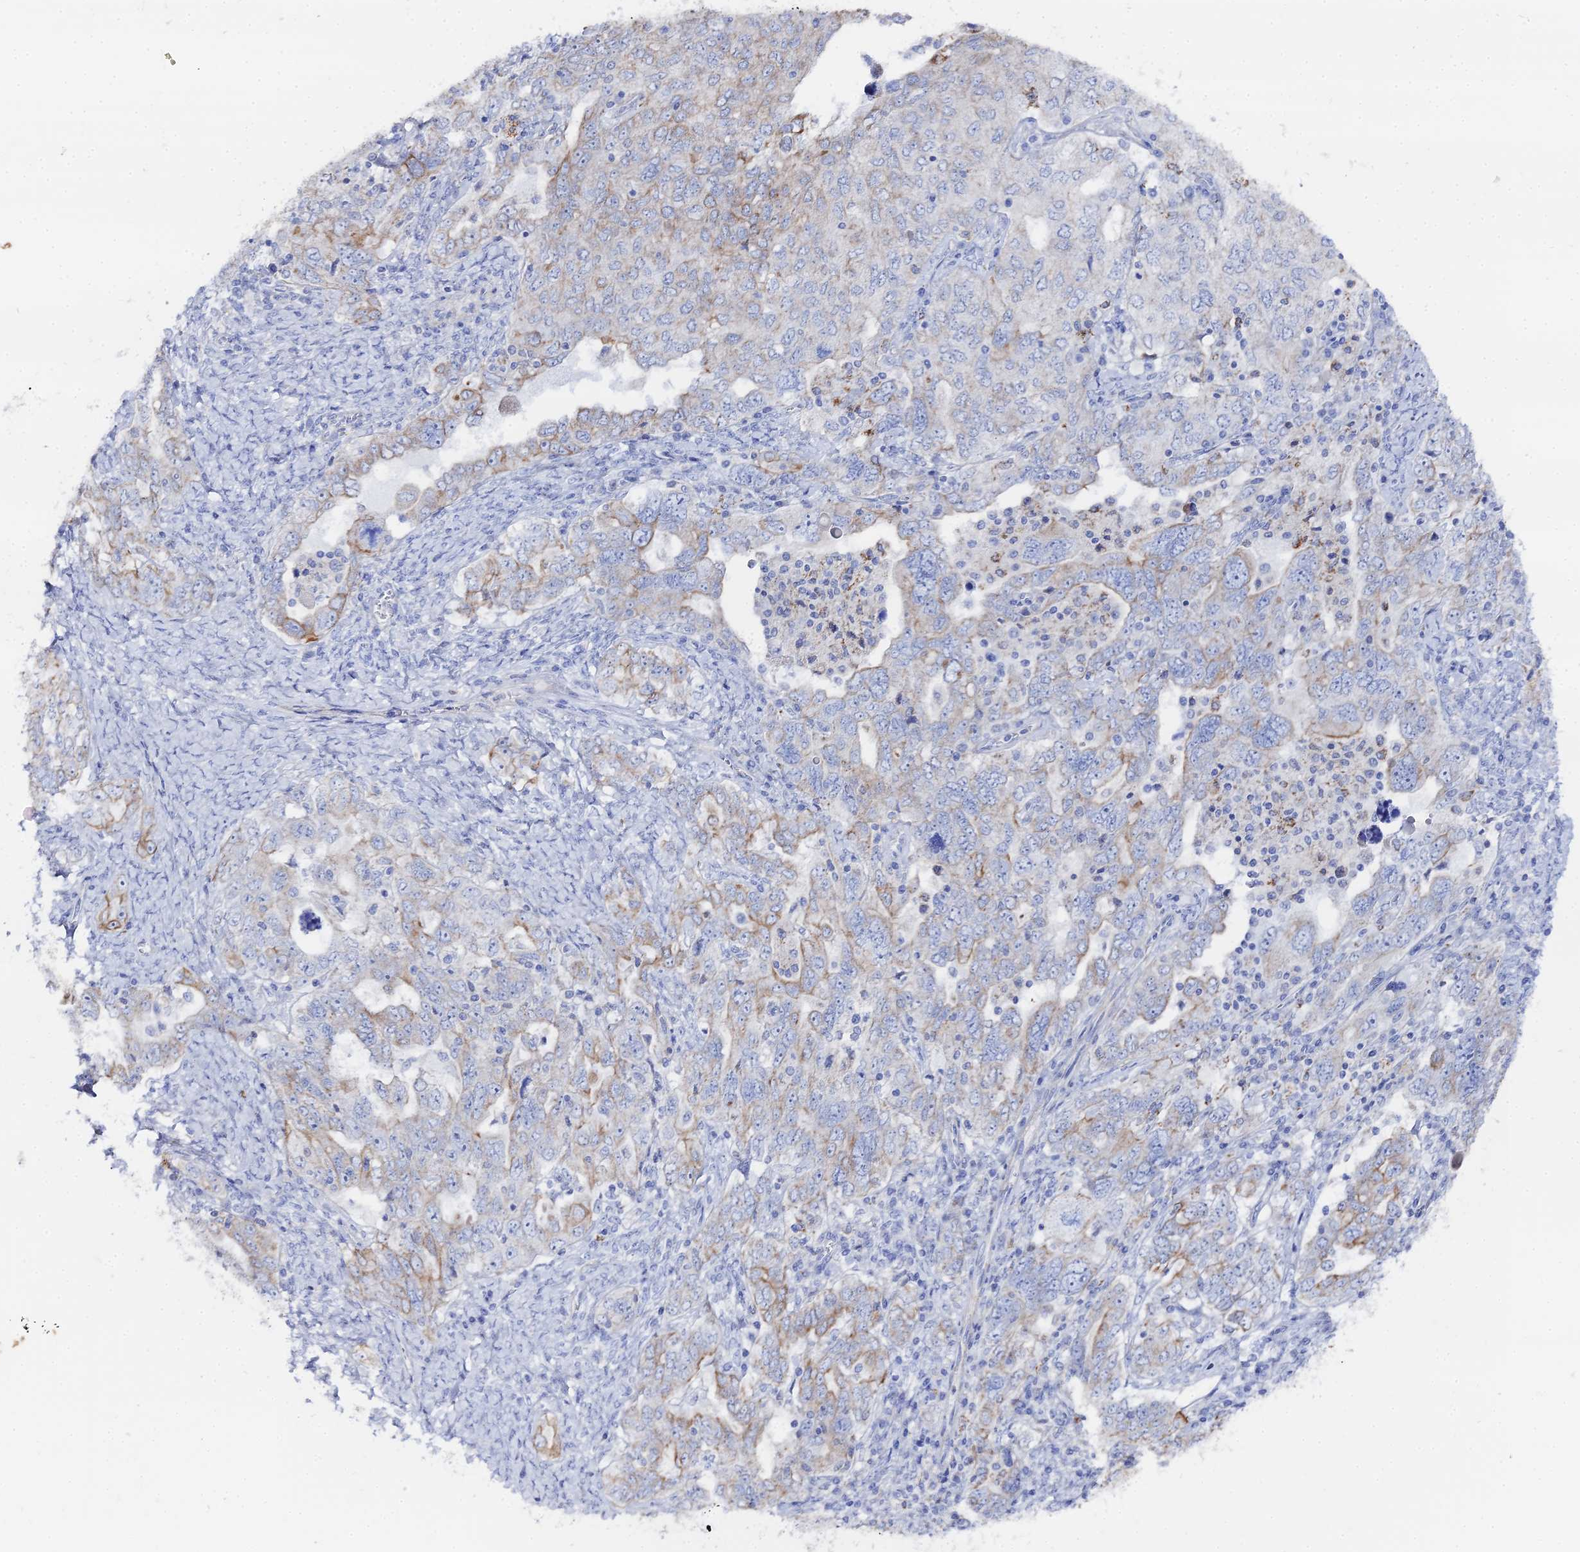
{"staining": {"intensity": "moderate", "quantity": "<25%", "location": "cytoplasmic/membranous"}, "tissue": "ovarian cancer", "cell_type": "Tumor cells", "image_type": "cancer", "snomed": [{"axis": "morphology", "description": "Carcinoma, endometroid"}, {"axis": "topography", "description": "Ovary"}], "caption": "IHC image of human endometroid carcinoma (ovarian) stained for a protein (brown), which reveals low levels of moderate cytoplasmic/membranous expression in approximately <25% of tumor cells.", "gene": "DHX34", "patient": {"sex": "female", "age": 62}}